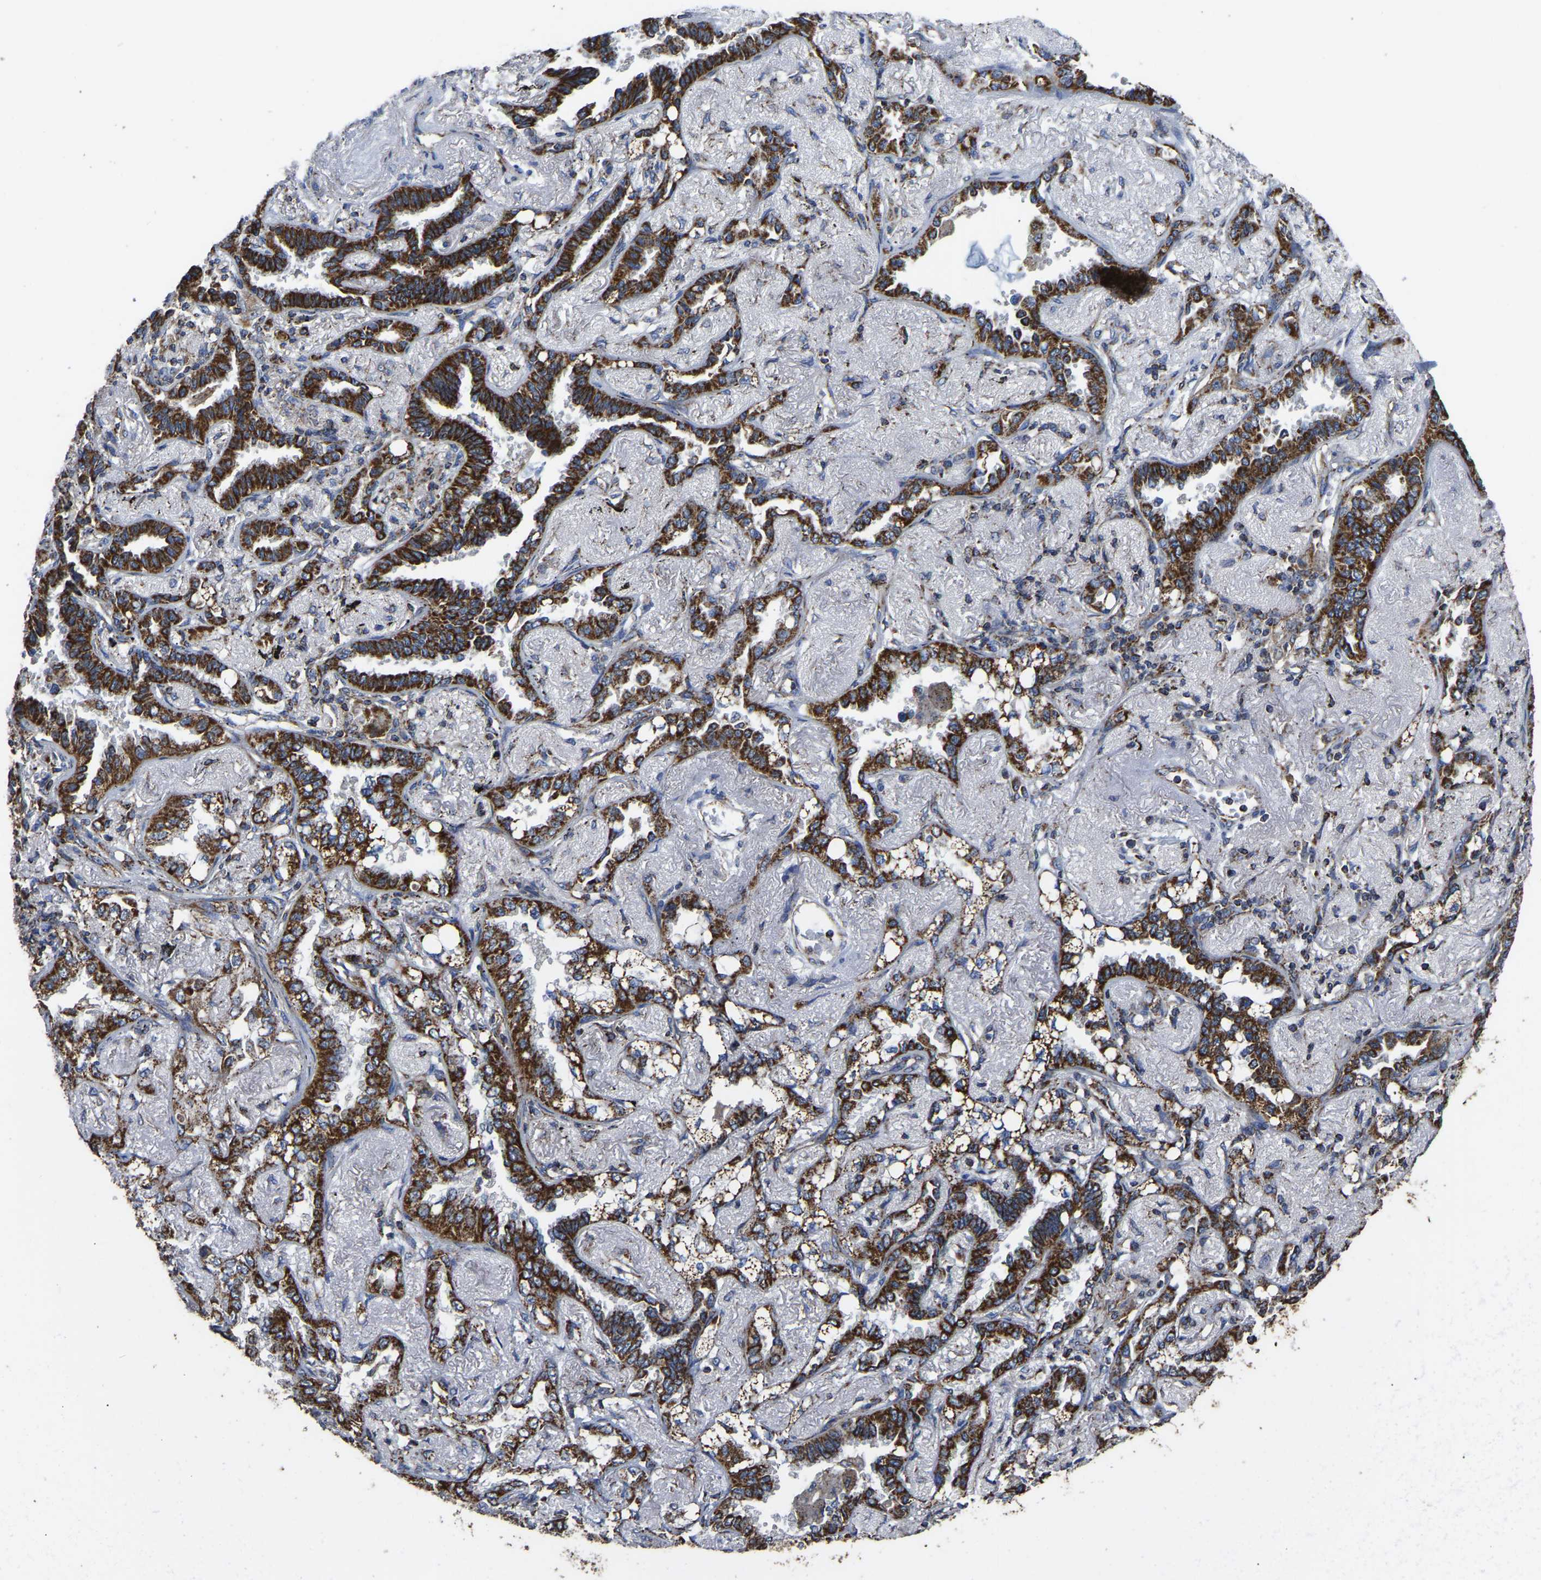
{"staining": {"intensity": "strong", "quantity": ">75%", "location": "cytoplasmic/membranous"}, "tissue": "lung cancer", "cell_type": "Tumor cells", "image_type": "cancer", "snomed": [{"axis": "morphology", "description": "Adenocarcinoma, NOS"}, {"axis": "topography", "description": "Lung"}], "caption": "Human lung cancer (adenocarcinoma) stained with a brown dye displays strong cytoplasmic/membranous positive positivity in approximately >75% of tumor cells.", "gene": "ETFA", "patient": {"sex": "male", "age": 59}}